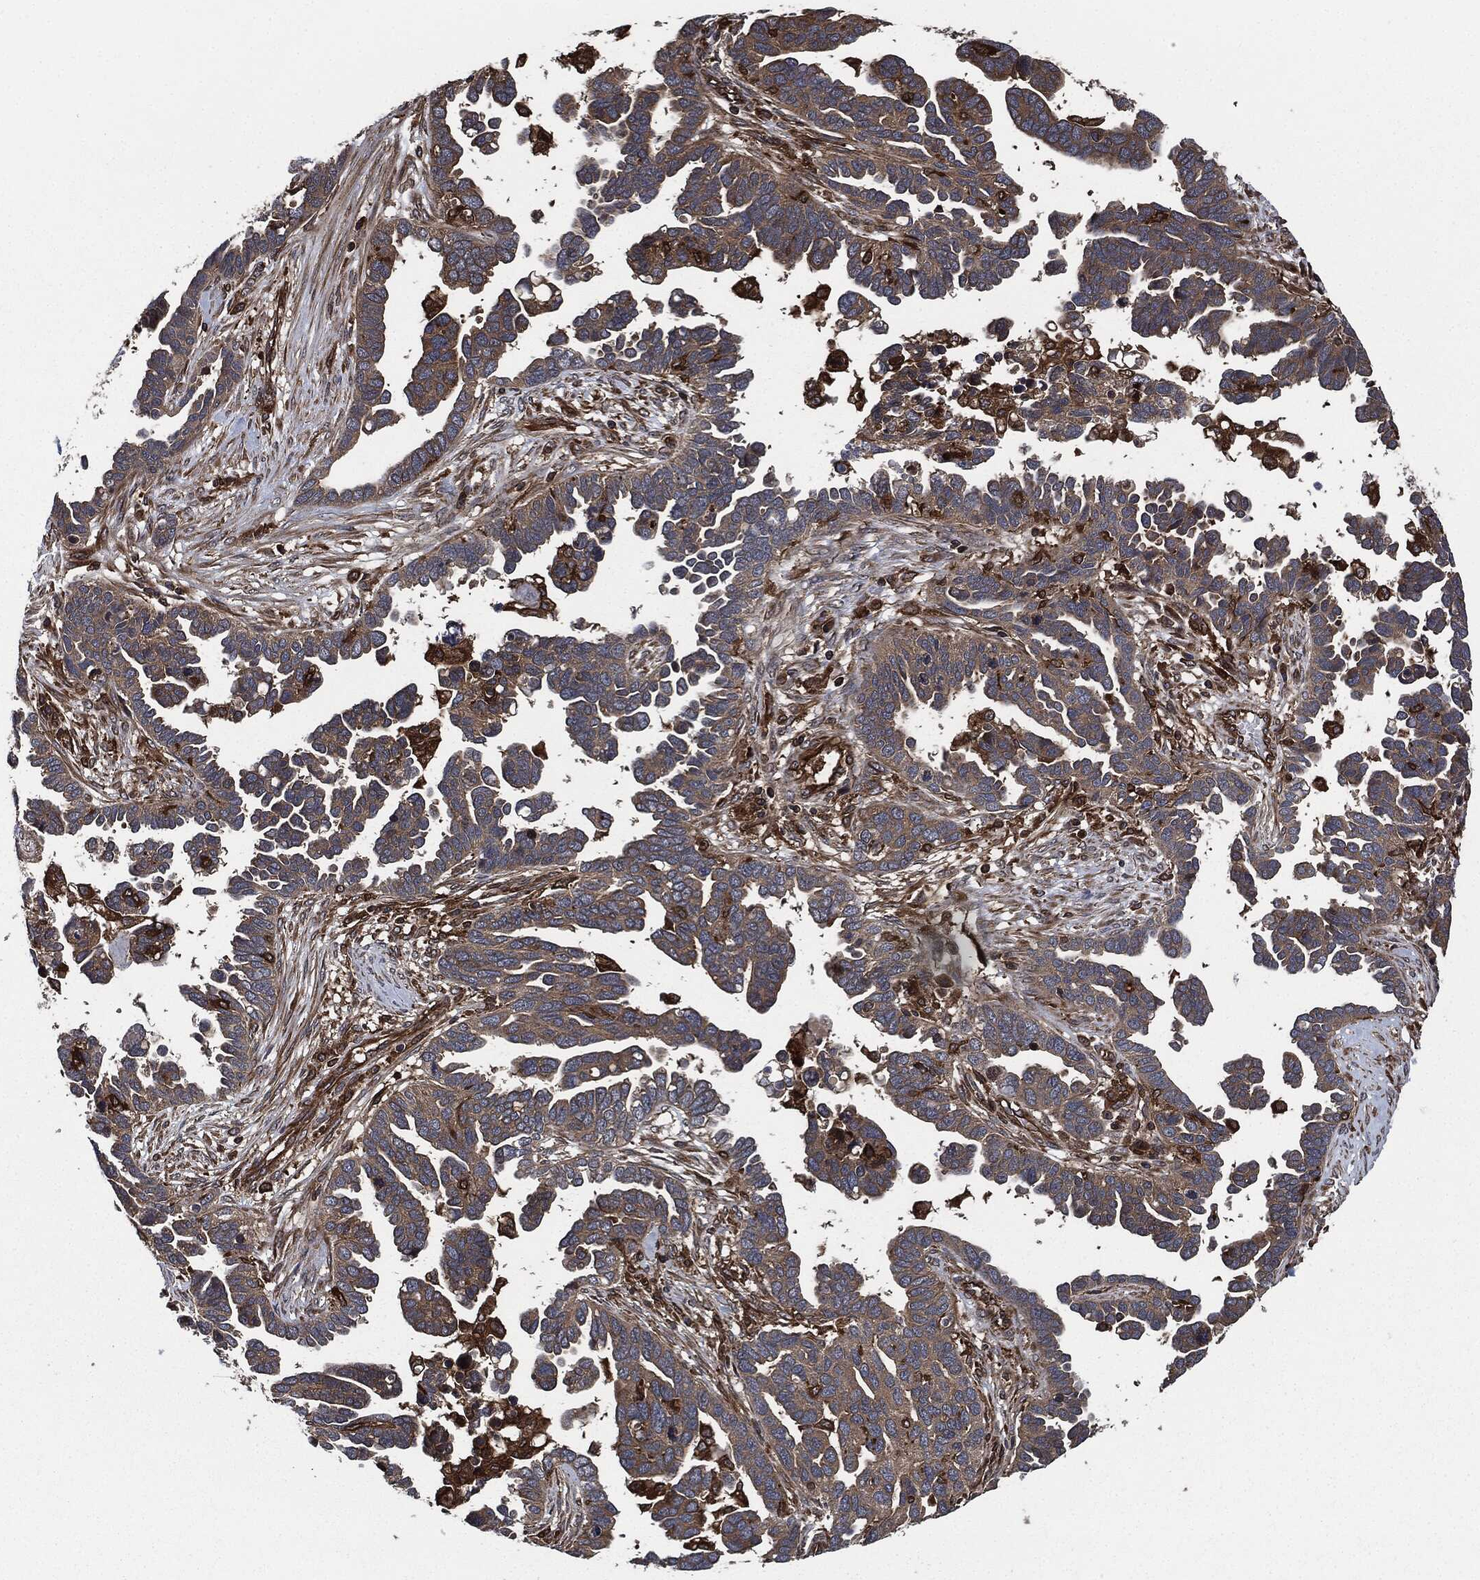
{"staining": {"intensity": "weak", "quantity": "25%-75%", "location": "cytoplasmic/membranous"}, "tissue": "ovarian cancer", "cell_type": "Tumor cells", "image_type": "cancer", "snomed": [{"axis": "morphology", "description": "Cystadenocarcinoma, serous, NOS"}, {"axis": "topography", "description": "Ovary"}], "caption": "IHC photomicrograph of ovarian serous cystadenocarcinoma stained for a protein (brown), which shows low levels of weak cytoplasmic/membranous expression in about 25%-75% of tumor cells.", "gene": "RAP1GDS1", "patient": {"sex": "female", "age": 54}}